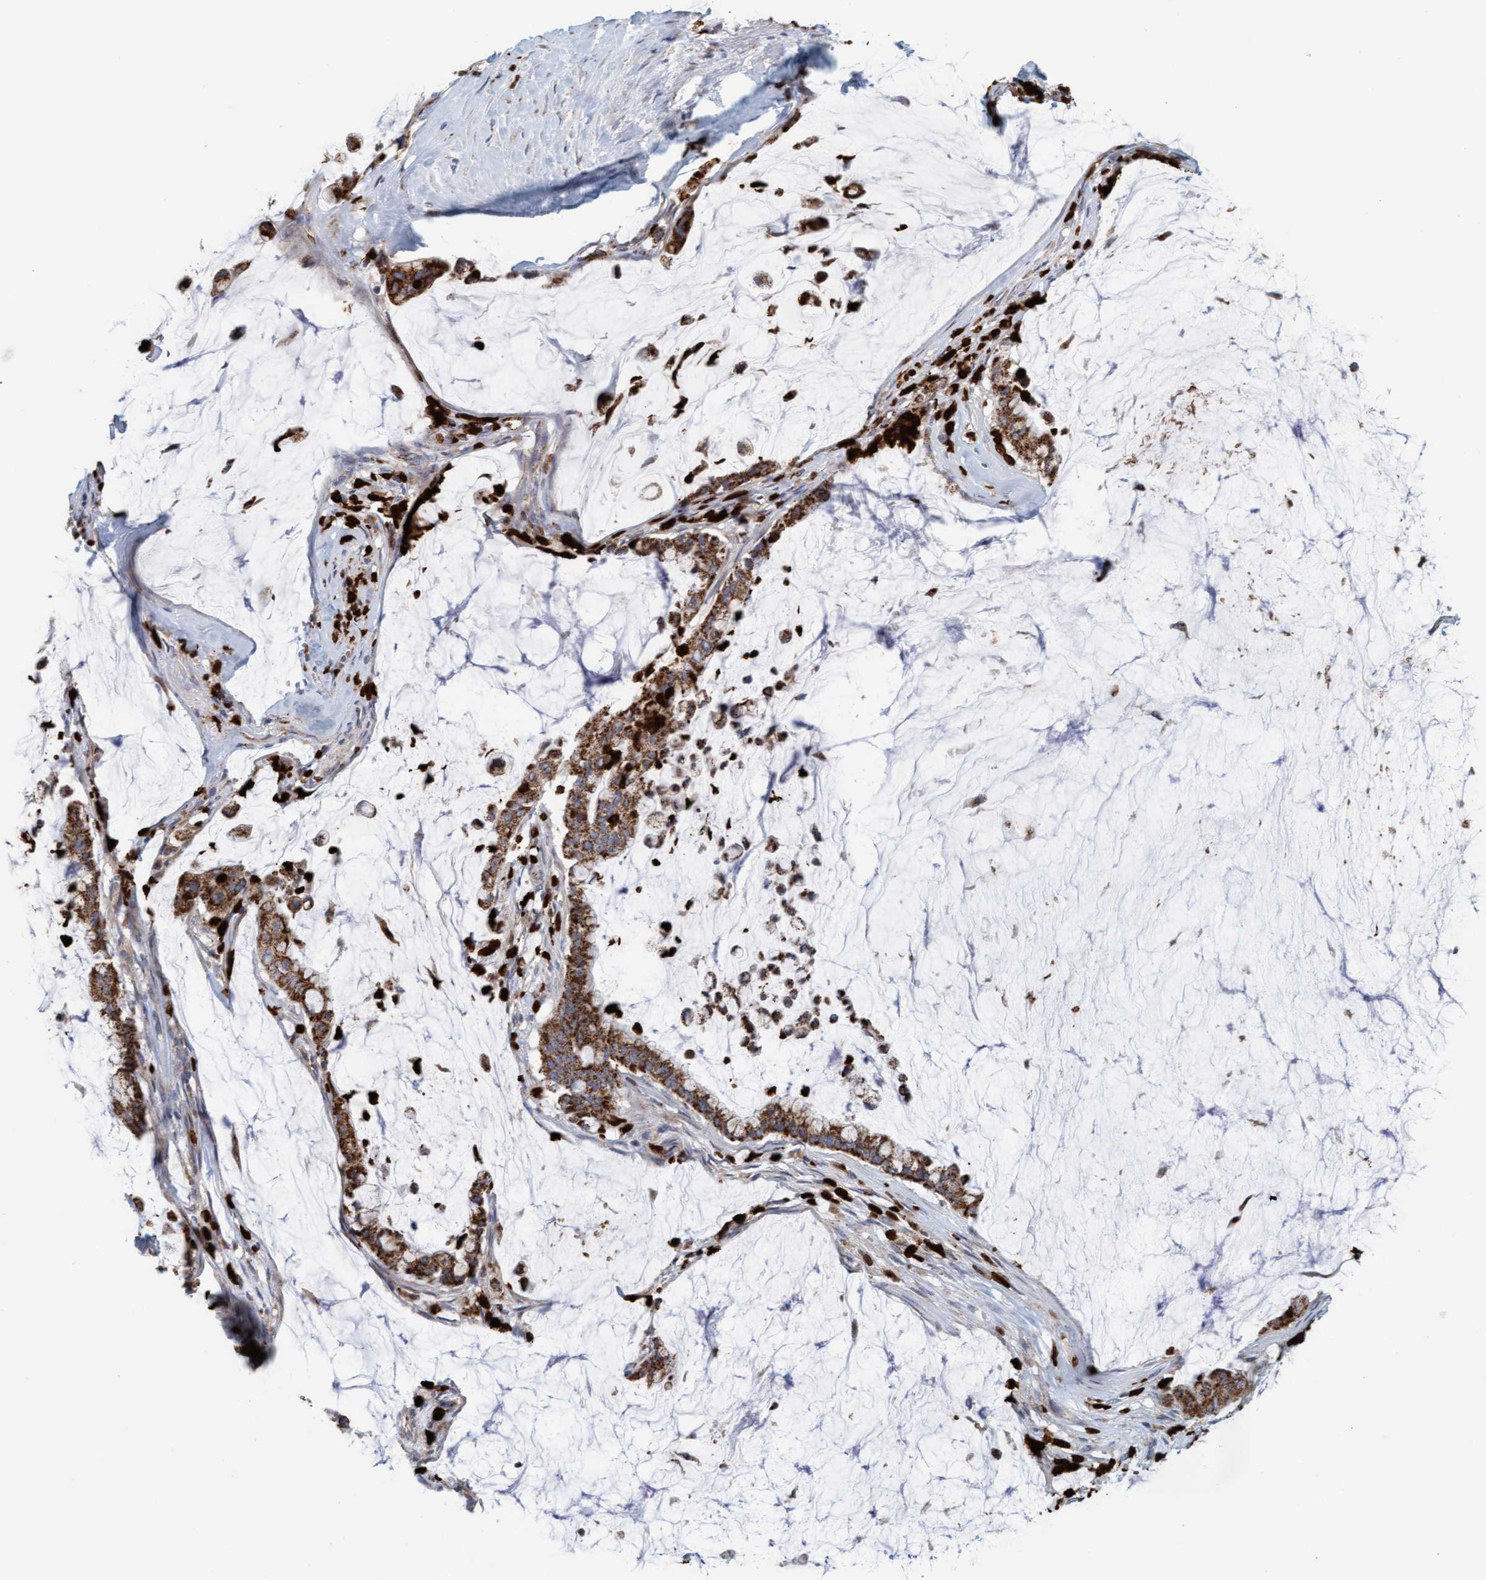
{"staining": {"intensity": "moderate", "quantity": ">75%", "location": "cytoplasmic/membranous"}, "tissue": "pancreatic cancer", "cell_type": "Tumor cells", "image_type": "cancer", "snomed": [{"axis": "morphology", "description": "Adenocarcinoma, NOS"}, {"axis": "topography", "description": "Pancreas"}], "caption": "A brown stain labels moderate cytoplasmic/membranous staining of a protein in human pancreatic cancer tumor cells. (brown staining indicates protein expression, while blue staining denotes nuclei).", "gene": "B9D1", "patient": {"sex": "male", "age": 41}}